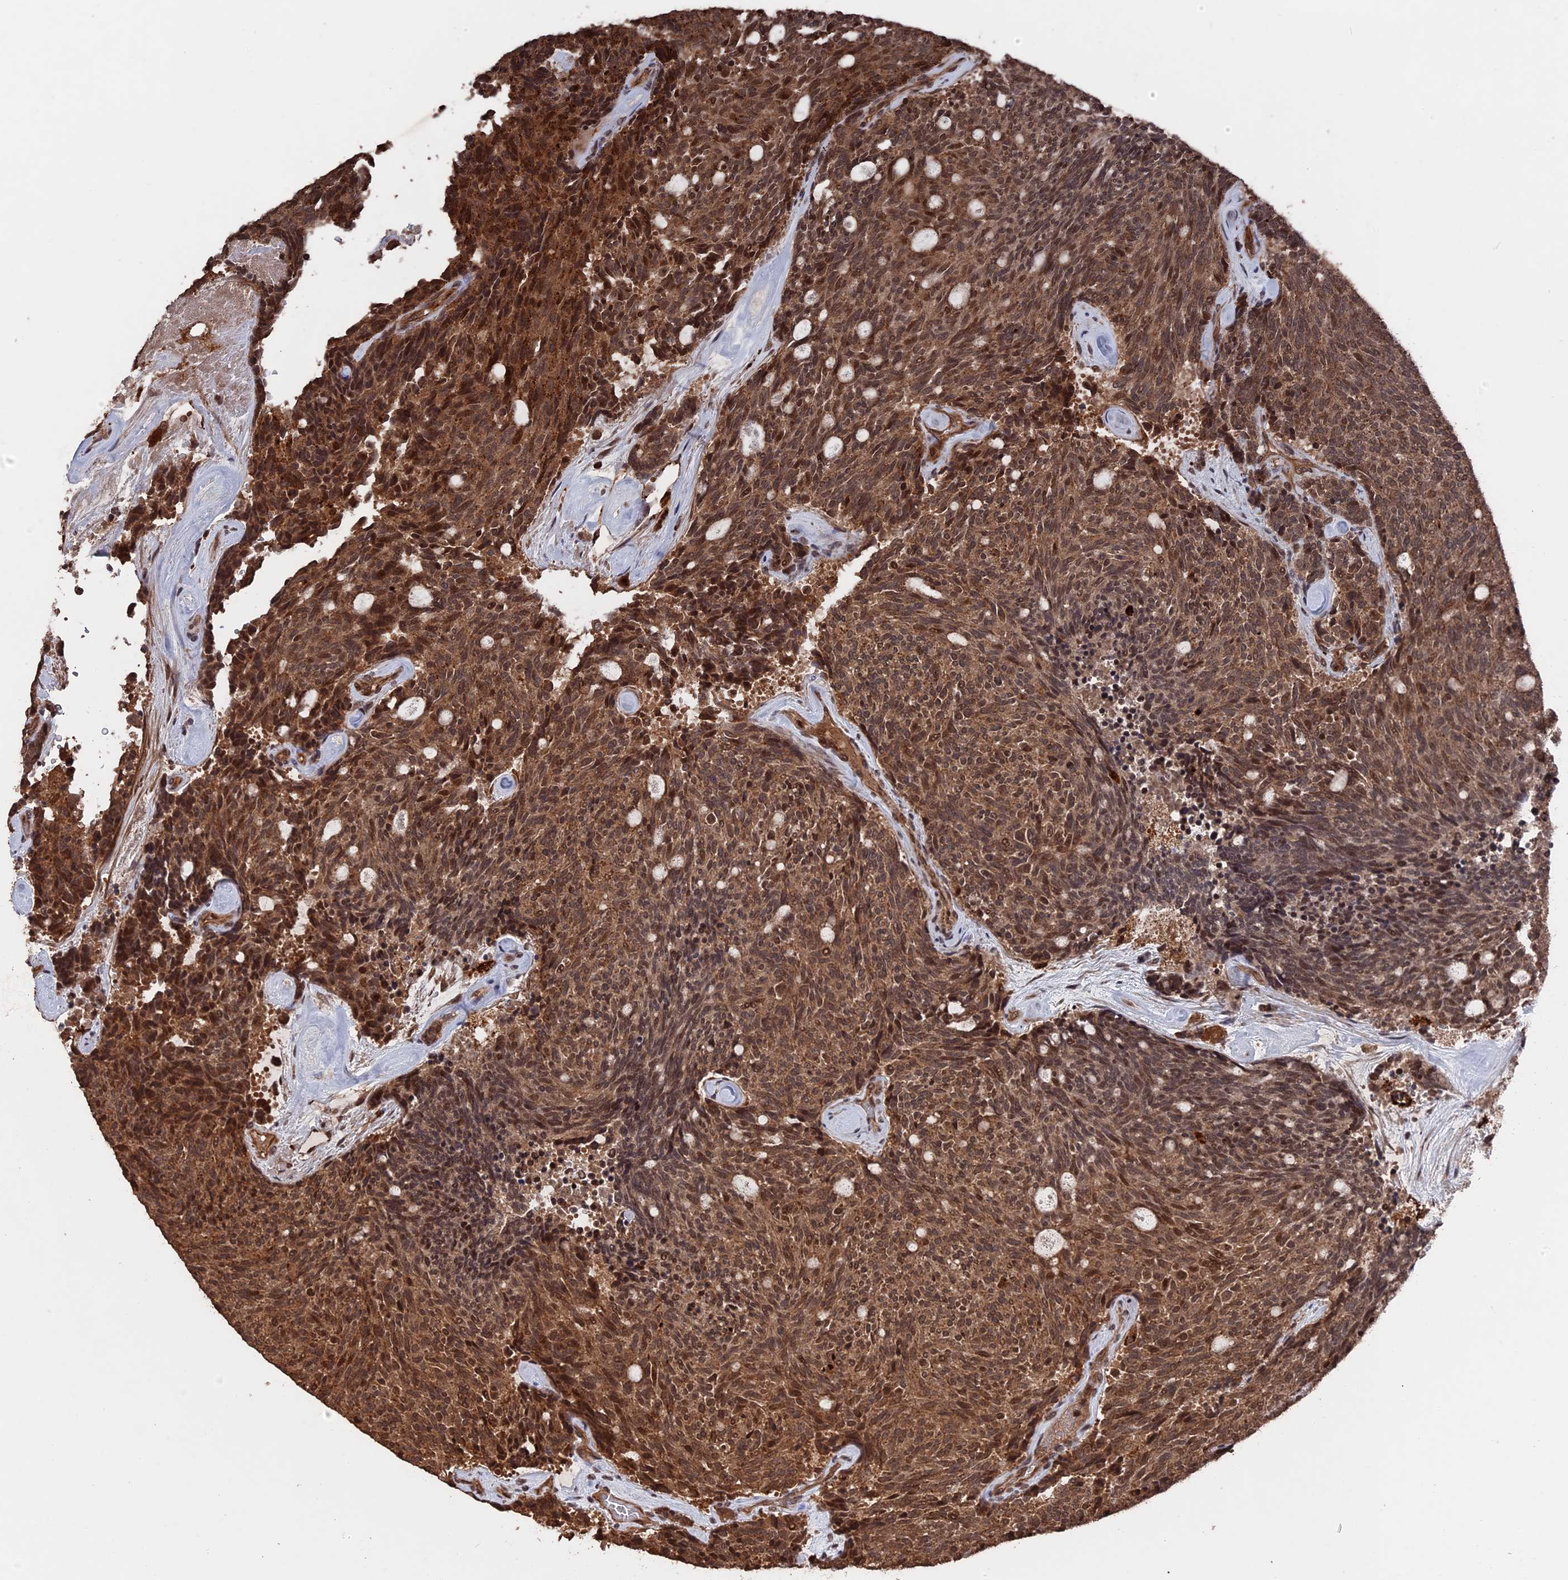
{"staining": {"intensity": "moderate", "quantity": ">75%", "location": "cytoplasmic/membranous,nuclear"}, "tissue": "carcinoid", "cell_type": "Tumor cells", "image_type": "cancer", "snomed": [{"axis": "morphology", "description": "Carcinoid, malignant, NOS"}, {"axis": "topography", "description": "Pancreas"}], "caption": "DAB (3,3'-diaminobenzidine) immunohistochemical staining of malignant carcinoid demonstrates moderate cytoplasmic/membranous and nuclear protein staining in about >75% of tumor cells.", "gene": "TELO2", "patient": {"sex": "female", "age": 54}}